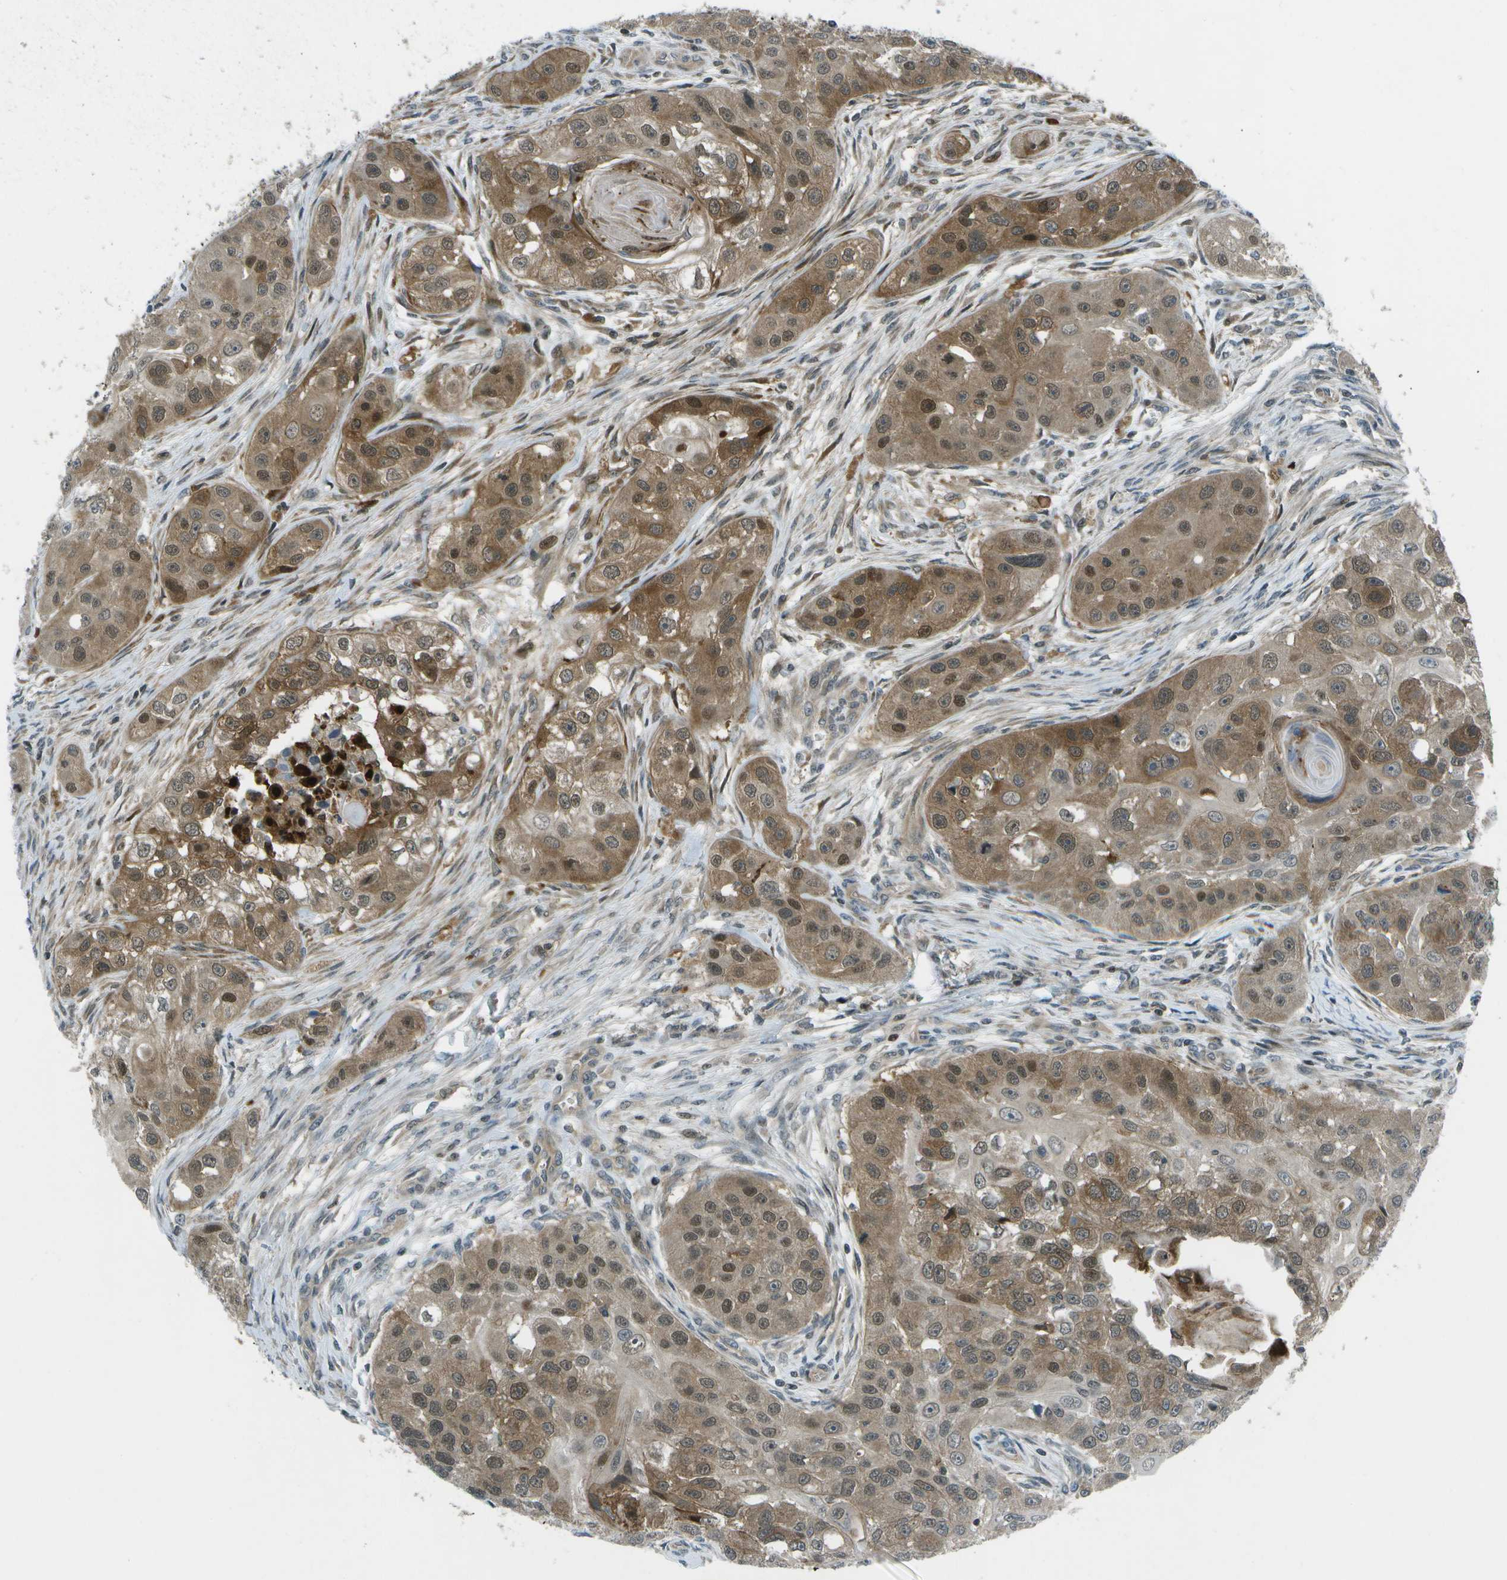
{"staining": {"intensity": "moderate", "quantity": ">75%", "location": "cytoplasmic/membranous,nuclear"}, "tissue": "head and neck cancer", "cell_type": "Tumor cells", "image_type": "cancer", "snomed": [{"axis": "morphology", "description": "Normal tissue, NOS"}, {"axis": "morphology", "description": "Squamous cell carcinoma, NOS"}, {"axis": "topography", "description": "Skeletal muscle"}, {"axis": "topography", "description": "Head-Neck"}], "caption": "This micrograph demonstrates head and neck cancer (squamous cell carcinoma) stained with IHC to label a protein in brown. The cytoplasmic/membranous and nuclear of tumor cells show moderate positivity for the protein. Nuclei are counter-stained blue.", "gene": "TMEM19", "patient": {"sex": "male", "age": 51}}